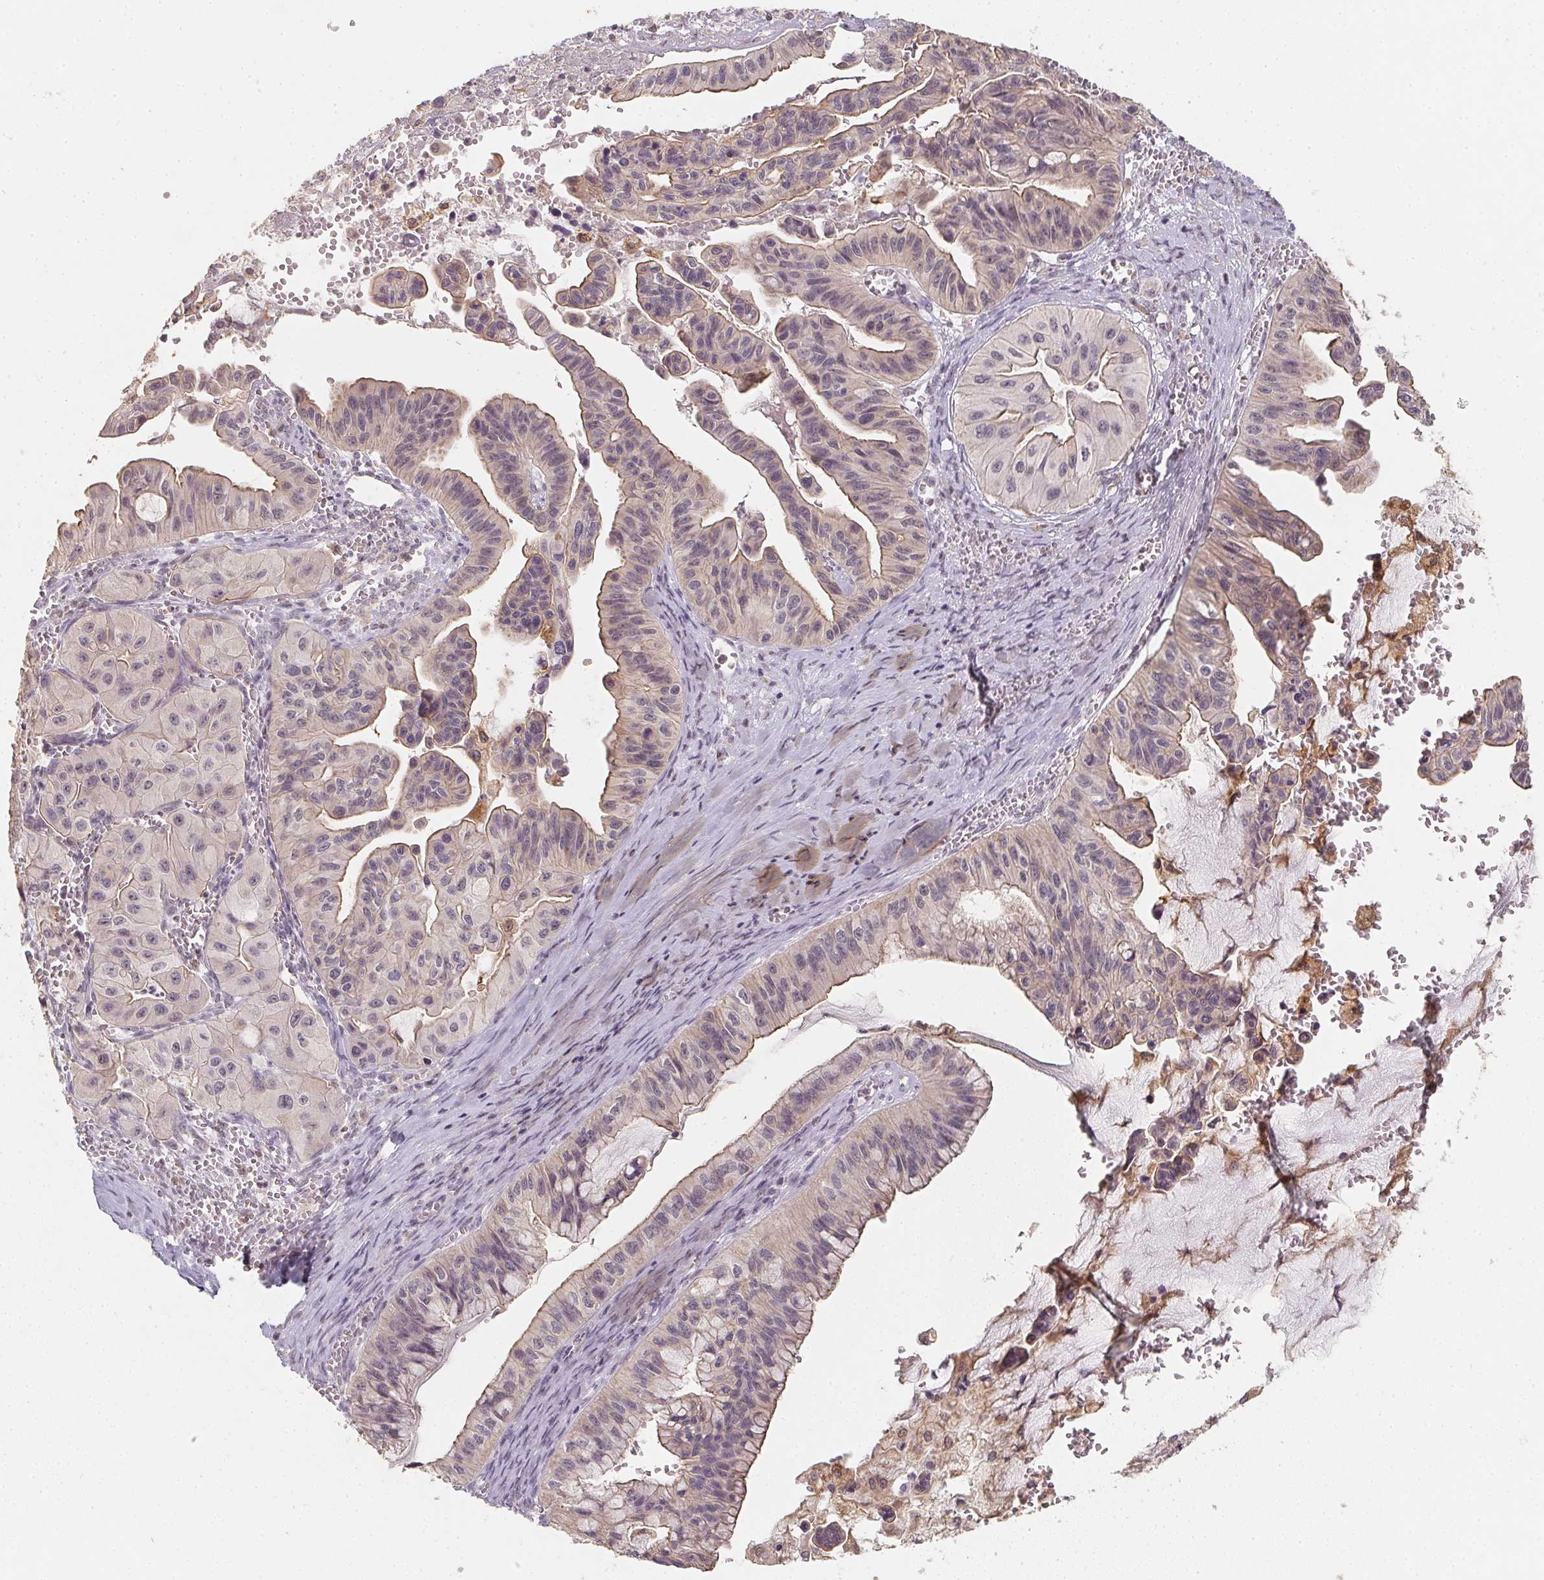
{"staining": {"intensity": "weak", "quantity": "25%-75%", "location": "cytoplasmic/membranous"}, "tissue": "ovarian cancer", "cell_type": "Tumor cells", "image_type": "cancer", "snomed": [{"axis": "morphology", "description": "Cystadenocarcinoma, mucinous, NOS"}, {"axis": "topography", "description": "Ovary"}], "caption": "Immunohistochemical staining of ovarian cancer shows low levels of weak cytoplasmic/membranous expression in about 25%-75% of tumor cells.", "gene": "SOAT1", "patient": {"sex": "female", "age": 72}}